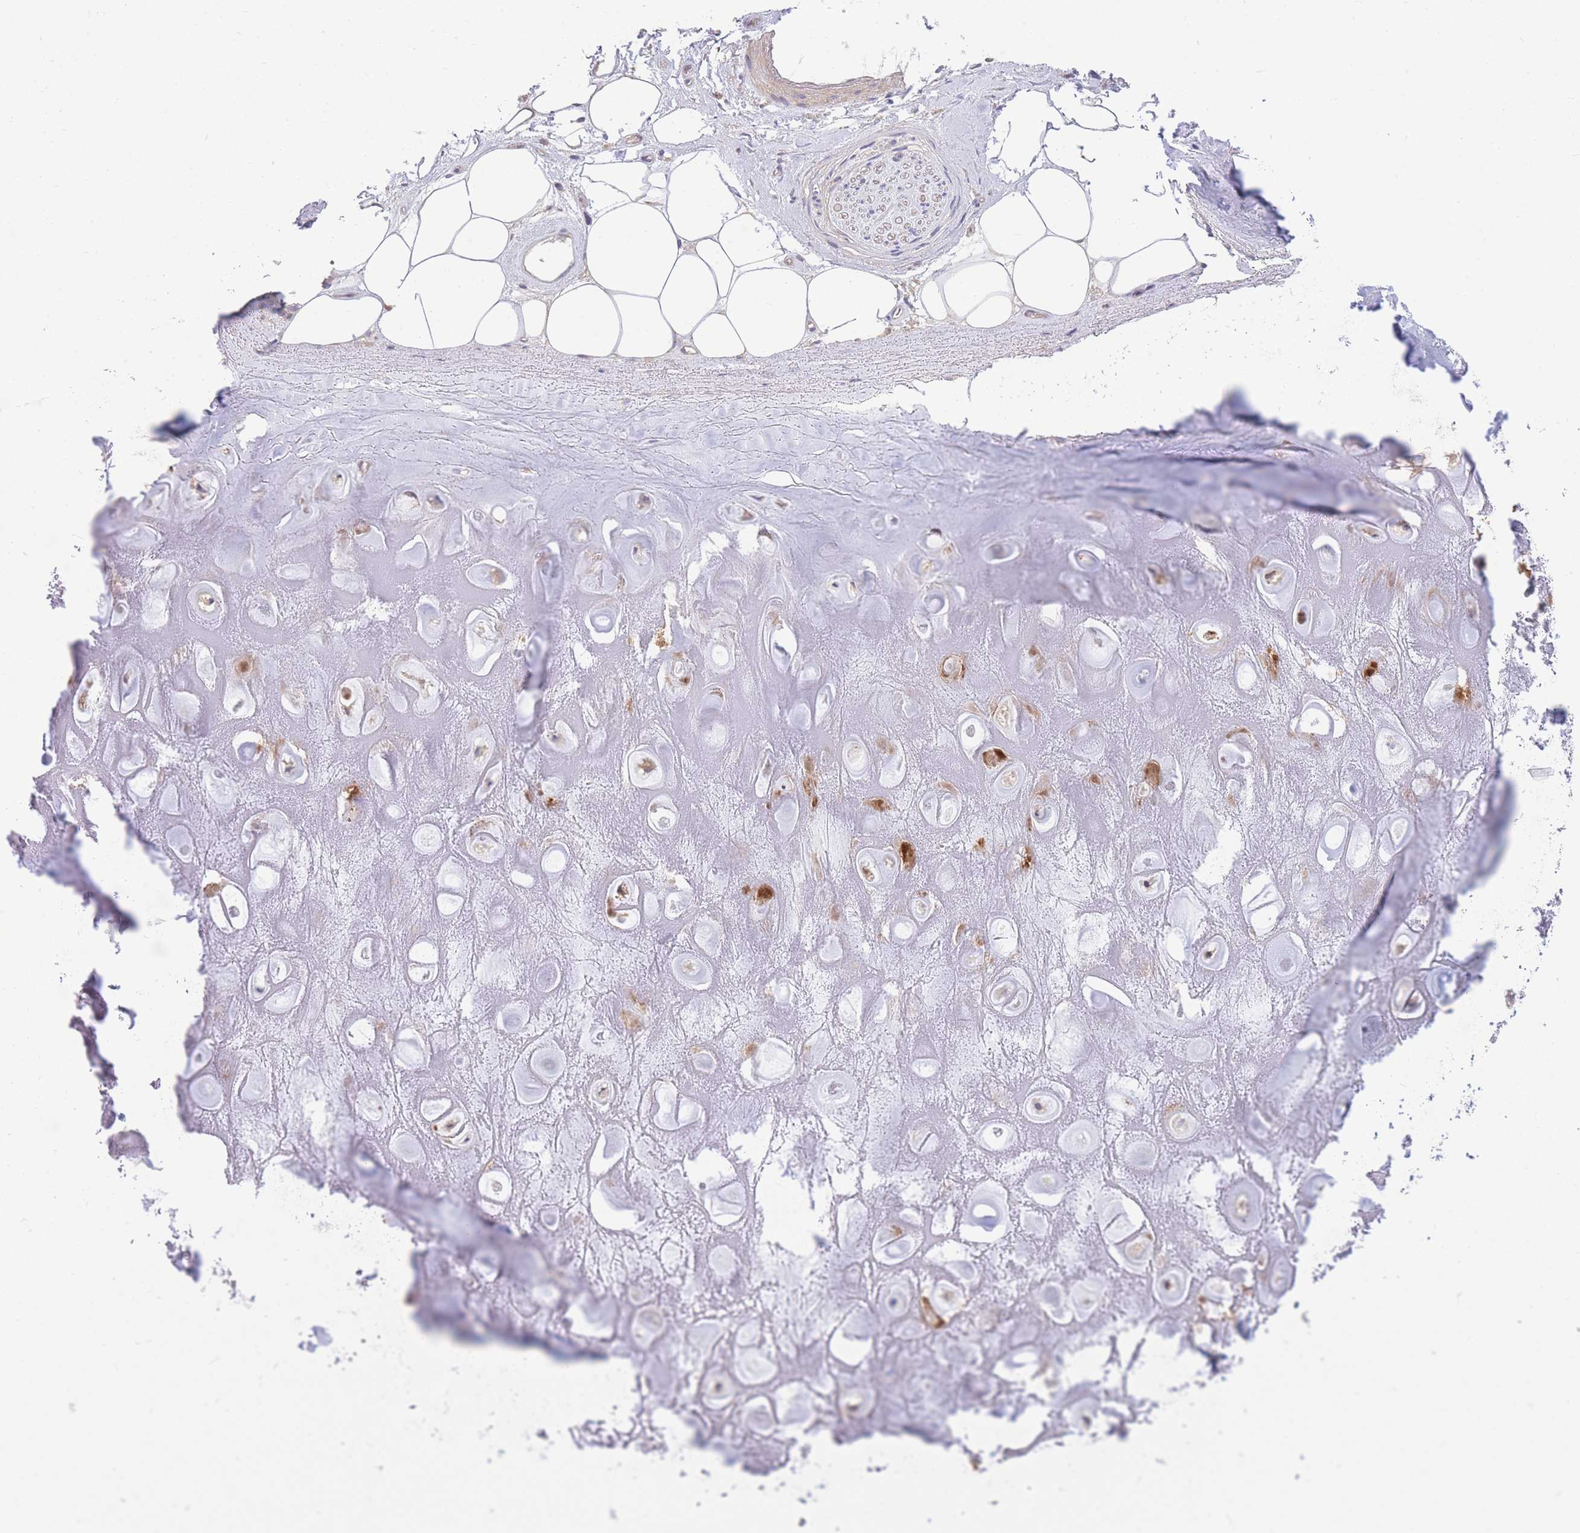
{"staining": {"intensity": "negative", "quantity": "none", "location": "none"}, "tissue": "adipose tissue", "cell_type": "Adipocytes", "image_type": "normal", "snomed": [{"axis": "morphology", "description": "Normal tissue, NOS"}, {"axis": "topography", "description": "Cartilage tissue"}], "caption": "The IHC histopathology image has no significant staining in adipocytes of adipose tissue. (DAB (3,3'-diaminobenzidine) immunohistochemistry (IHC) visualized using brightfield microscopy, high magnification).", "gene": "OR5T1", "patient": {"sex": "male", "age": 81}}